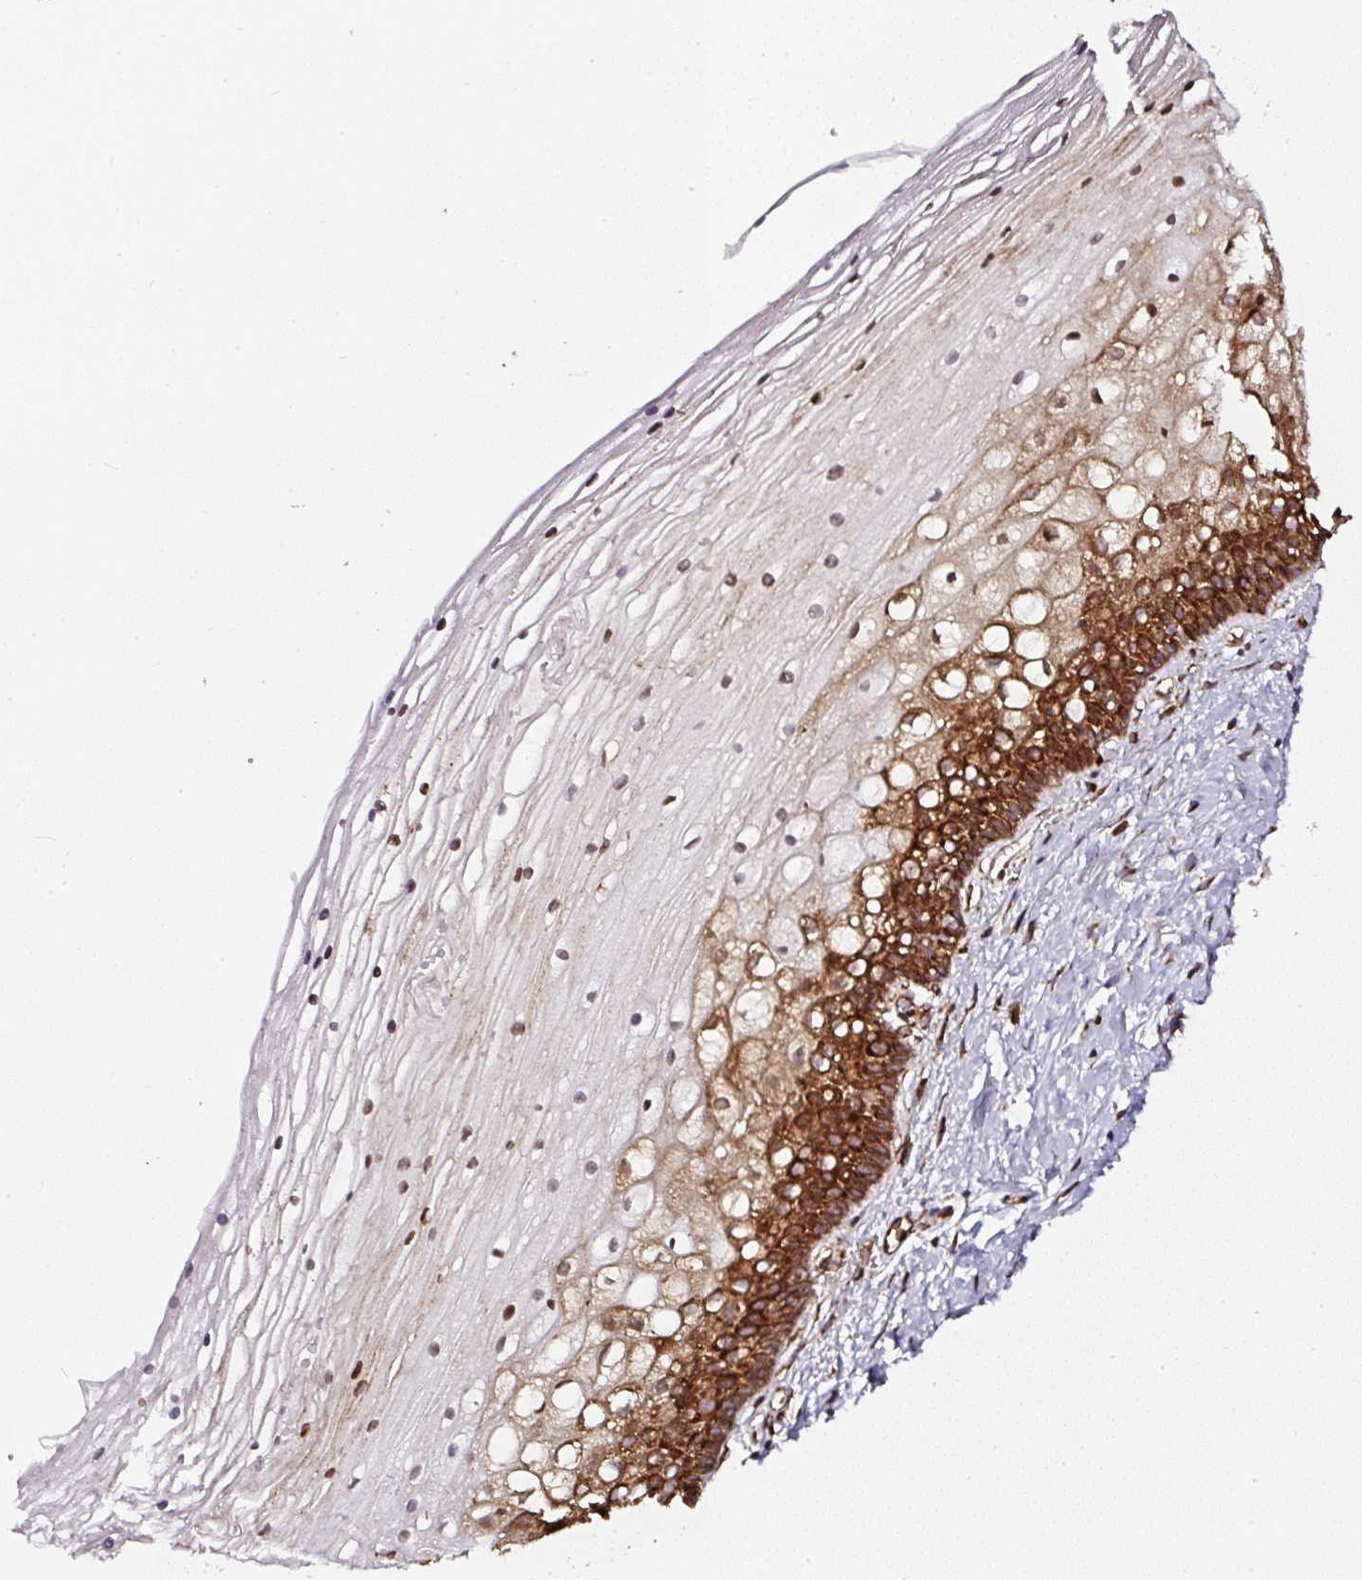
{"staining": {"intensity": "moderate", "quantity": ">75%", "location": "cytoplasmic/membranous,nuclear"}, "tissue": "cervix", "cell_type": "Glandular cells", "image_type": "normal", "snomed": [{"axis": "morphology", "description": "Normal tissue, NOS"}, {"axis": "topography", "description": "Cervix"}], "caption": "Cervix stained with immunohistochemistry (IHC) exhibits moderate cytoplasmic/membranous,nuclear expression in approximately >75% of glandular cells.", "gene": "KDM4E", "patient": {"sex": "female", "age": 36}}